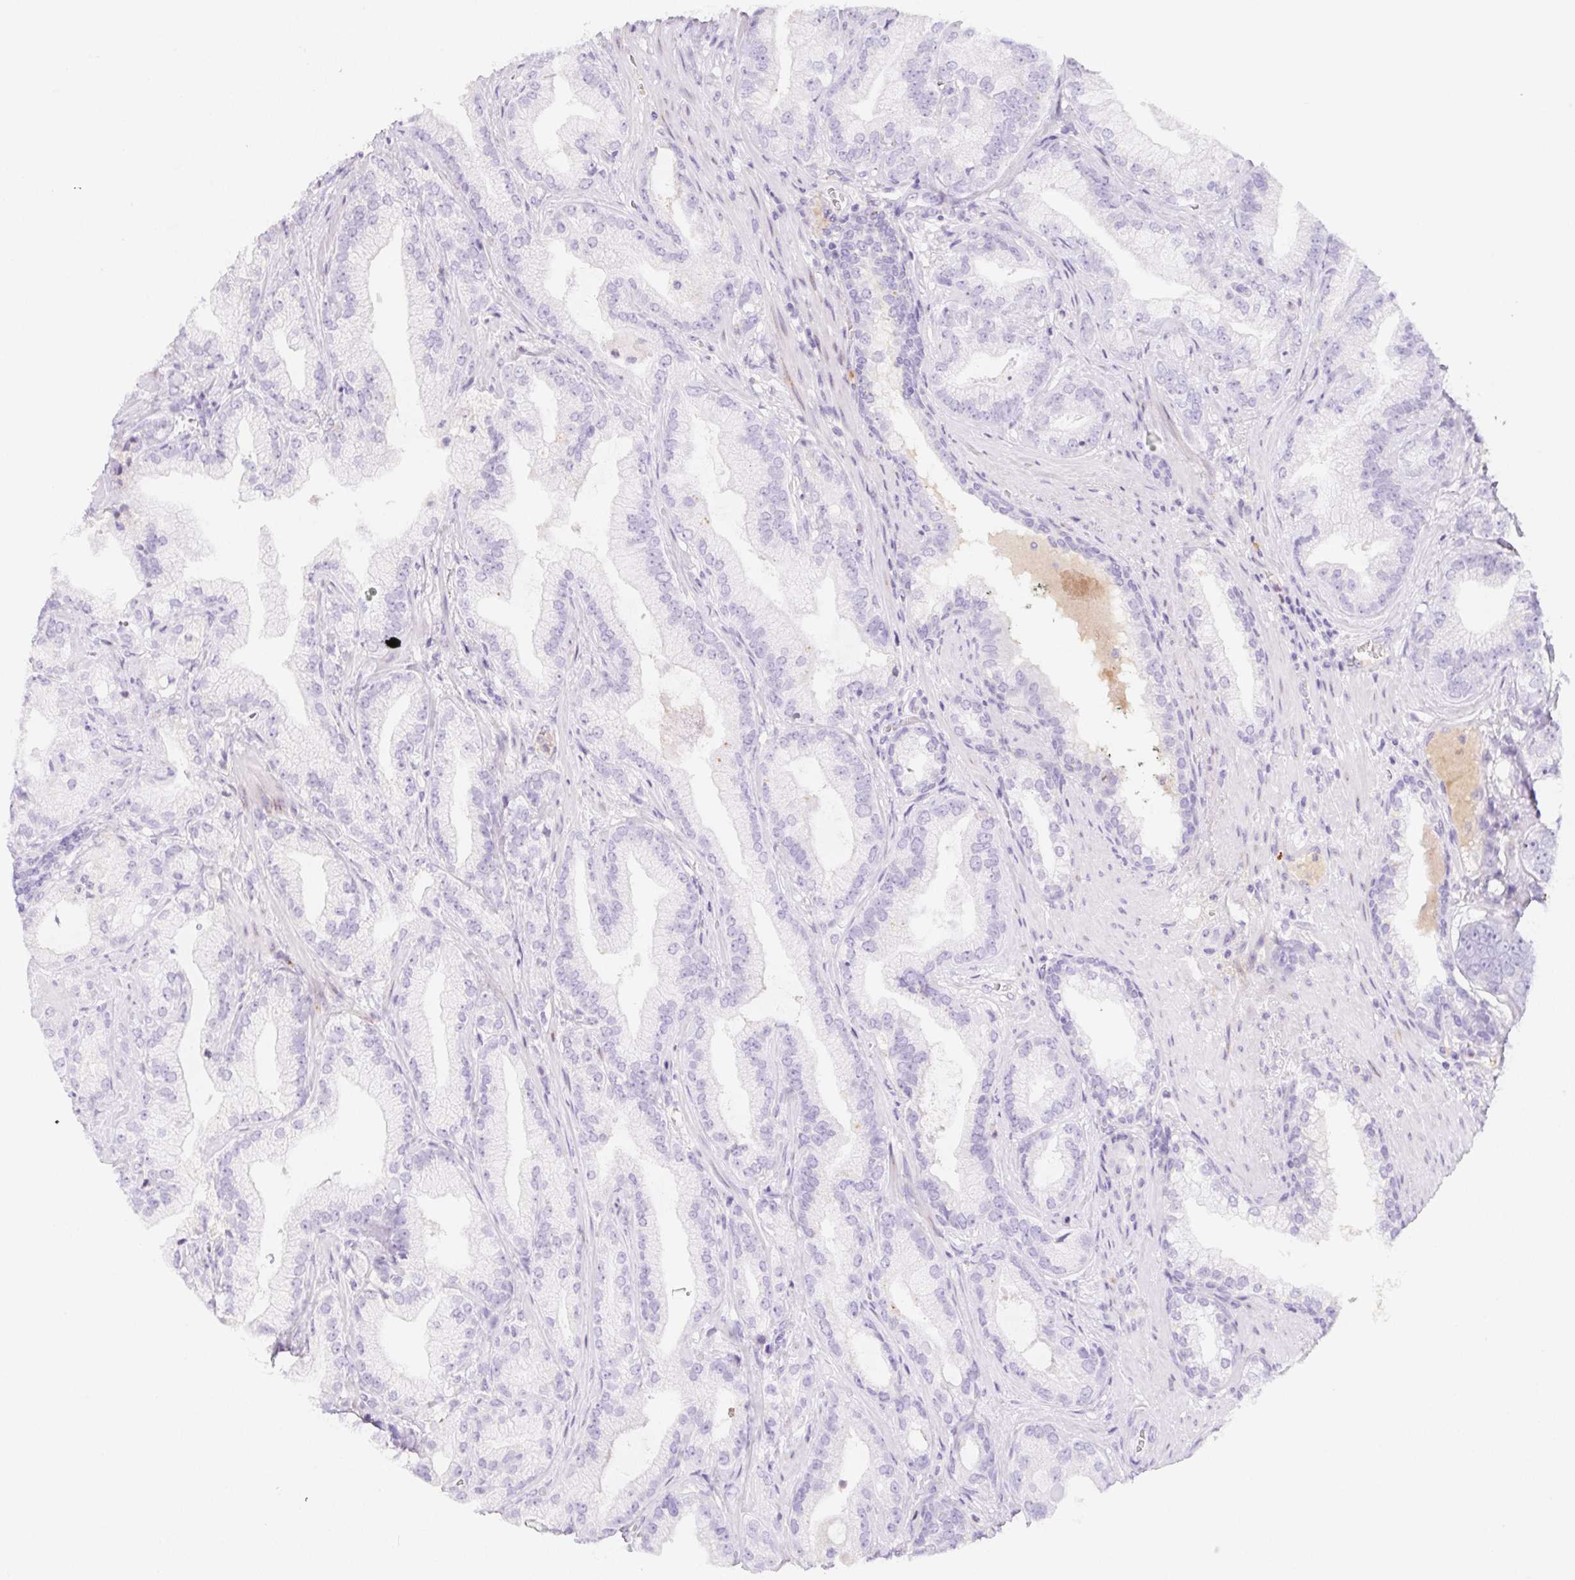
{"staining": {"intensity": "negative", "quantity": "none", "location": "none"}, "tissue": "prostate cancer", "cell_type": "Tumor cells", "image_type": "cancer", "snomed": [{"axis": "morphology", "description": "Adenocarcinoma, Low grade"}, {"axis": "topography", "description": "Prostate"}], "caption": "Immunohistochemistry (IHC) histopathology image of neoplastic tissue: human prostate cancer (low-grade adenocarcinoma) stained with DAB (3,3'-diaminobenzidine) shows no significant protein staining in tumor cells. (DAB (3,3'-diaminobenzidine) IHC visualized using brightfield microscopy, high magnification).", "gene": "ITIH2", "patient": {"sex": "male", "age": 62}}